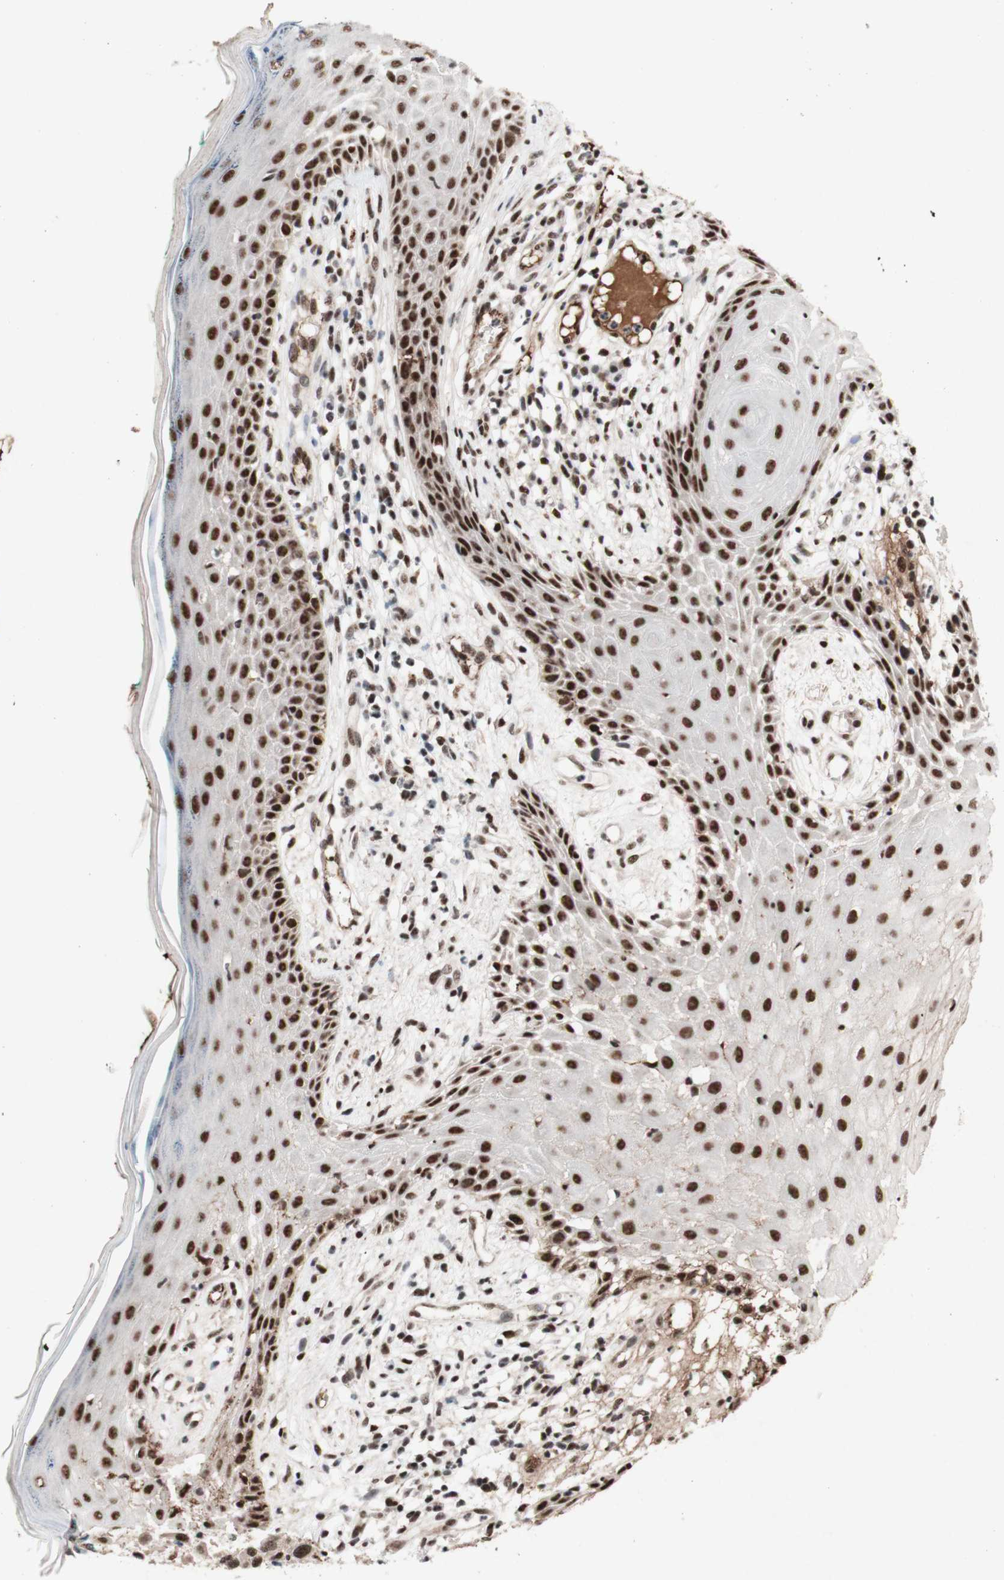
{"staining": {"intensity": "strong", "quantity": ">75%", "location": "nuclear"}, "tissue": "skin cancer", "cell_type": "Tumor cells", "image_type": "cancer", "snomed": [{"axis": "morphology", "description": "Basal cell carcinoma"}, {"axis": "topography", "description": "Skin"}], "caption": "Tumor cells exhibit strong nuclear expression in about >75% of cells in skin cancer (basal cell carcinoma).", "gene": "TLE1", "patient": {"sex": "female", "age": 84}}